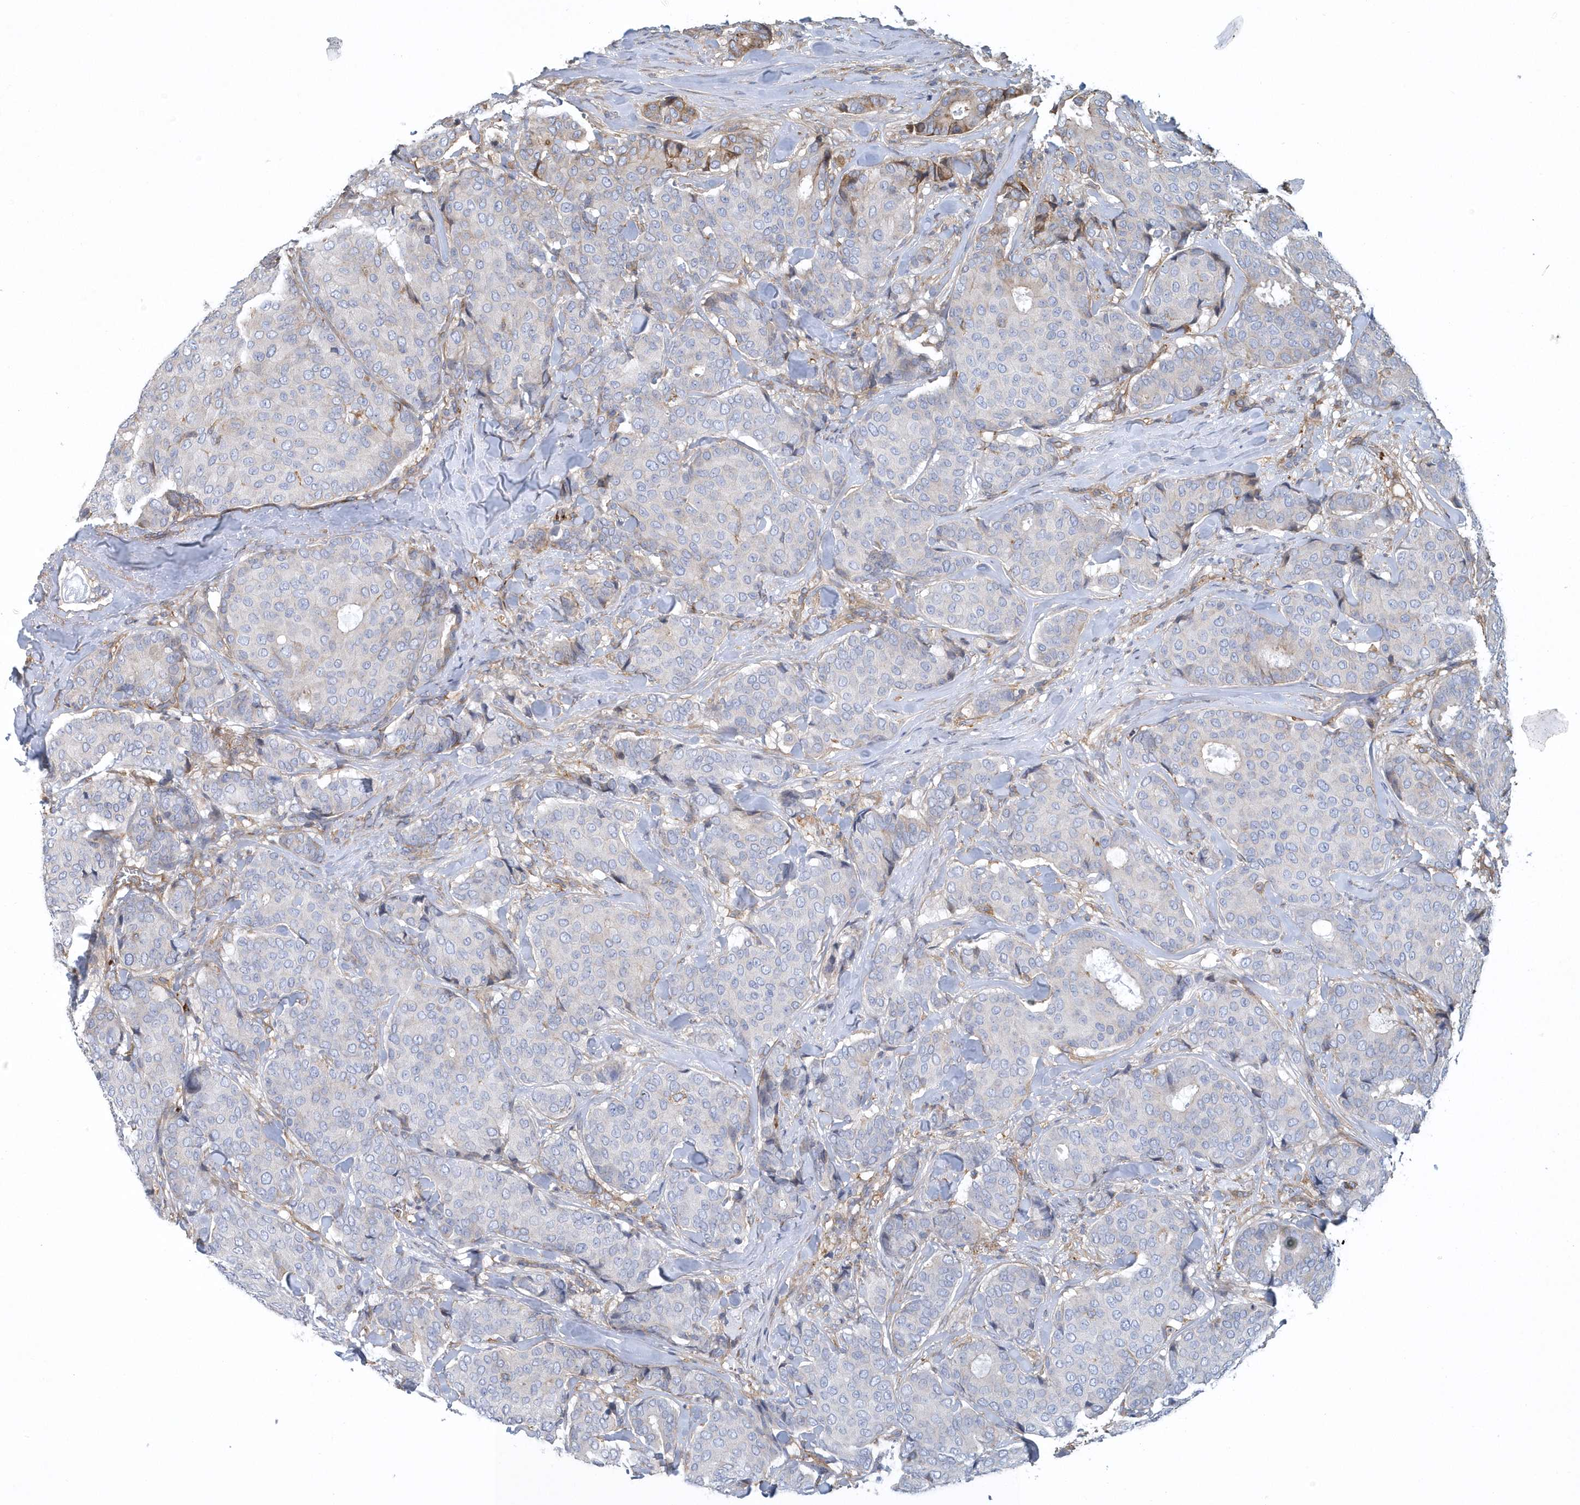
{"staining": {"intensity": "negative", "quantity": "none", "location": "none"}, "tissue": "breast cancer", "cell_type": "Tumor cells", "image_type": "cancer", "snomed": [{"axis": "morphology", "description": "Duct carcinoma"}, {"axis": "topography", "description": "Breast"}], "caption": "Immunohistochemistry (IHC) of human intraductal carcinoma (breast) shows no expression in tumor cells.", "gene": "ARAP2", "patient": {"sex": "female", "age": 75}}